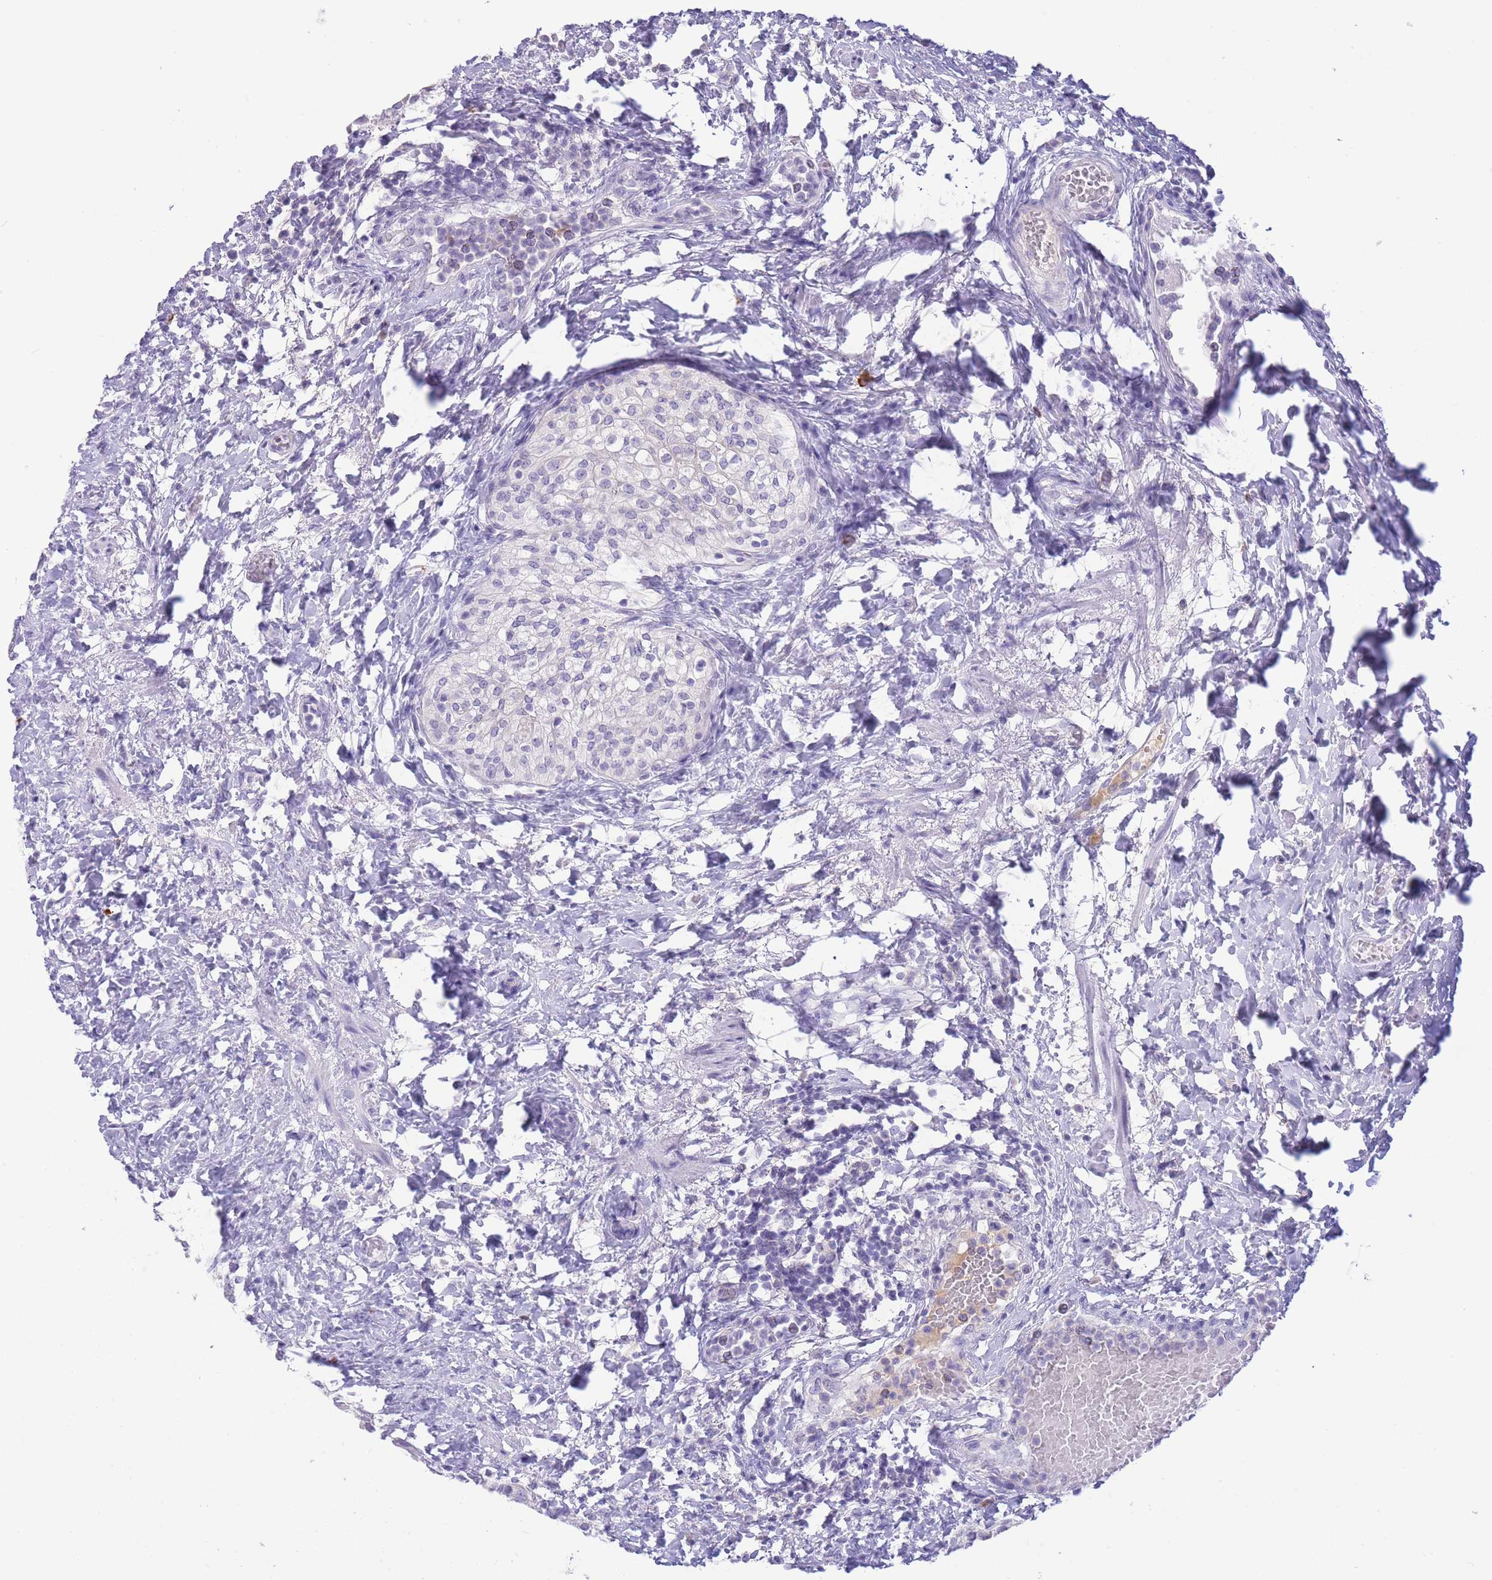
{"staining": {"intensity": "negative", "quantity": "none", "location": "none"}, "tissue": "urinary bladder", "cell_type": "Urothelial cells", "image_type": "normal", "snomed": [{"axis": "morphology", "description": "Normal tissue, NOS"}, {"axis": "morphology", "description": "Inflammation, NOS"}, {"axis": "topography", "description": "Urinary bladder"}], "caption": "Urinary bladder was stained to show a protein in brown. There is no significant staining in urothelial cells. (DAB IHC, high magnification).", "gene": "ASAP3", "patient": {"sex": "male", "age": 64}}